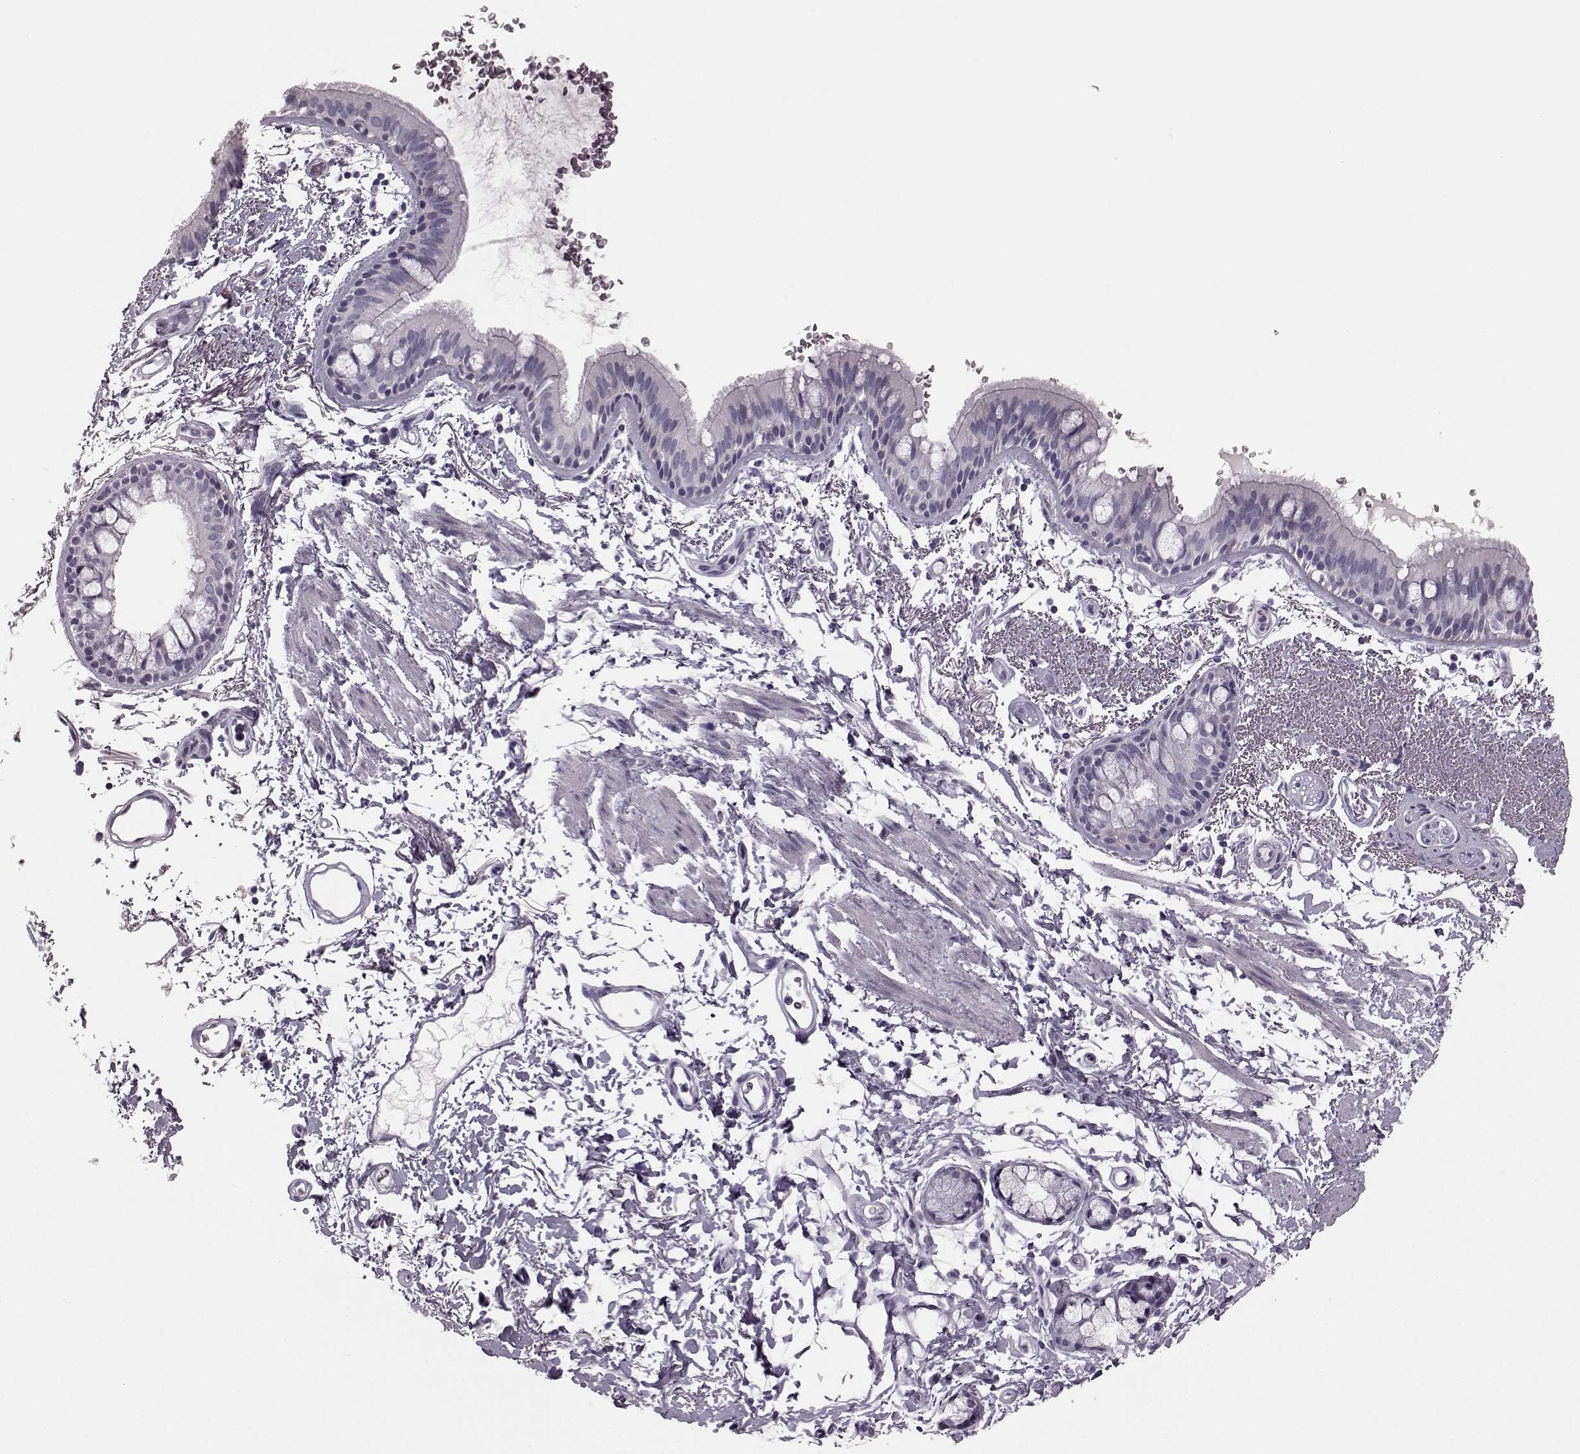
{"staining": {"intensity": "negative", "quantity": "none", "location": "none"}, "tissue": "bronchus", "cell_type": "Respiratory epithelial cells", "image_type": "normal", "snomed": [{"axis": "morphology", "description": "Normal tissue, NOS"}, {"axis": "topography", "description": "Lymph node"}, {"axis": "topography", "description": "Bronchus"}], "caption": "IHC photomicrograph of benign bronchus: human bronchus stained with DAB (3,3'-diaminobenzidine) exhibits no significant protein expression in respiratory epithelial cells.", "gene": "CRYBA2", "patient": {"sex": "female", "age": 70}}